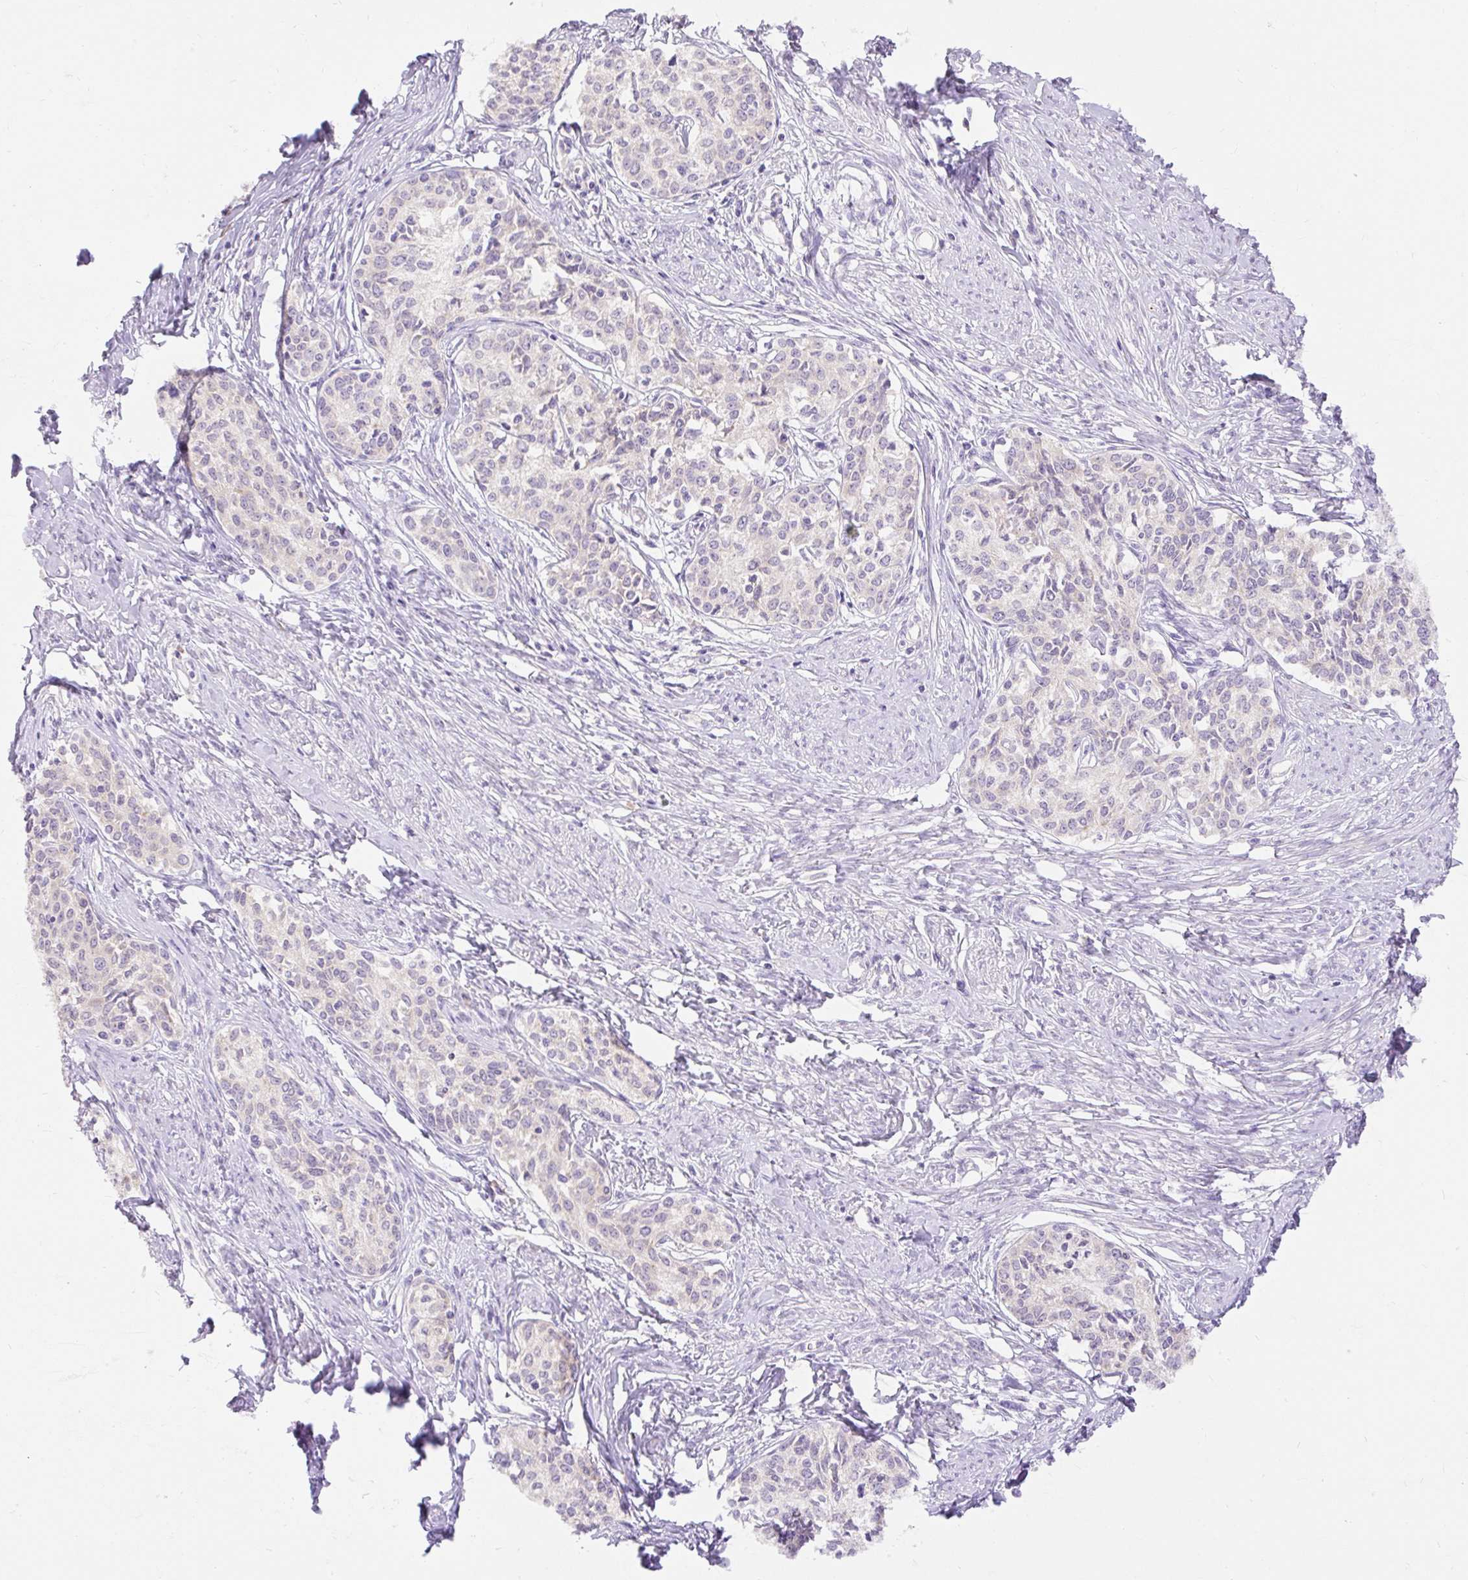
{"staining": {"intensity": "negative", "quantity": "none", "location": "none"}, "tissue": "cervical cancer", "cell_type": "Tumor cells", "image_type": "cancer", "snomed": [{"axis": "morphology", "description": "Squamous cell carcinoma, NOS"}, {"axis": "morphology", "description": "Adenocarcinoma, NOS"}, {"axis": "topography", "description": "Cervix"}], "caption": "Protein analysis of cervical squamous cell carcinoma displays no significant staining in tumor cells.", "gene": "SEC63", "patient": {"sex": "female", "age": 52}}